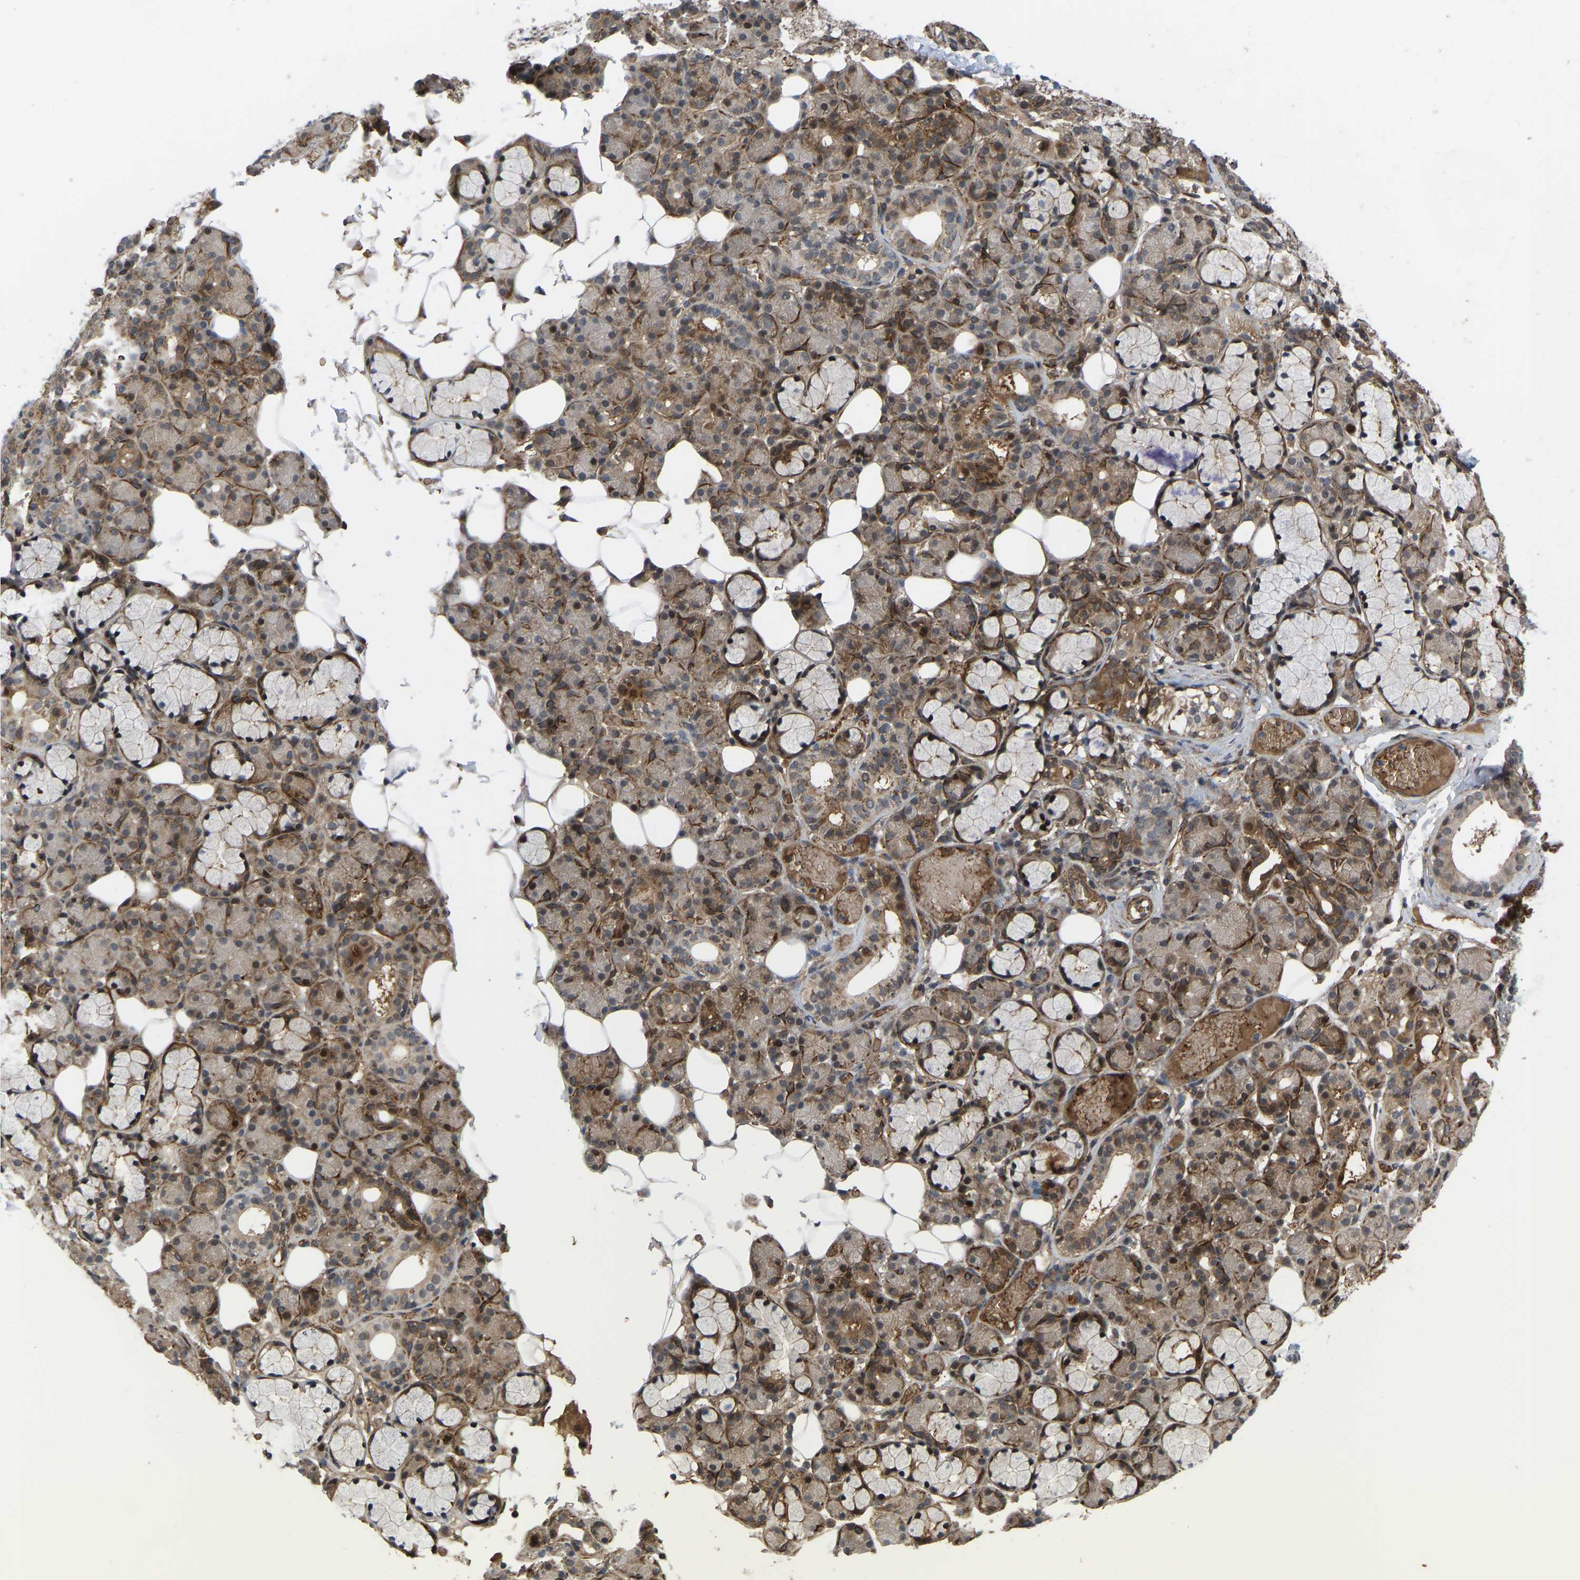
{"staining": {"intensity": "moderate", "quantity": "25%-75%", "location": "cytoplasmic/membranous,nuclear"}, "tissue": "salivary gland", "cell_type": "Glandular cells", "image_type": "normal", "snomed": [{"axis": "morphology", "description": "Normal tissue, NOS"}, {"axis": "topography", "description": "Salivary gland"}], "caption": "Protein staining of benign salivary gland demonstrates moderate cytoplasmic/membranous,nuclear positivity in approximately 25%-75% of glandular cells.", "gene": "CYP7B1", "patient": {"sex": "male", "age": 63}}